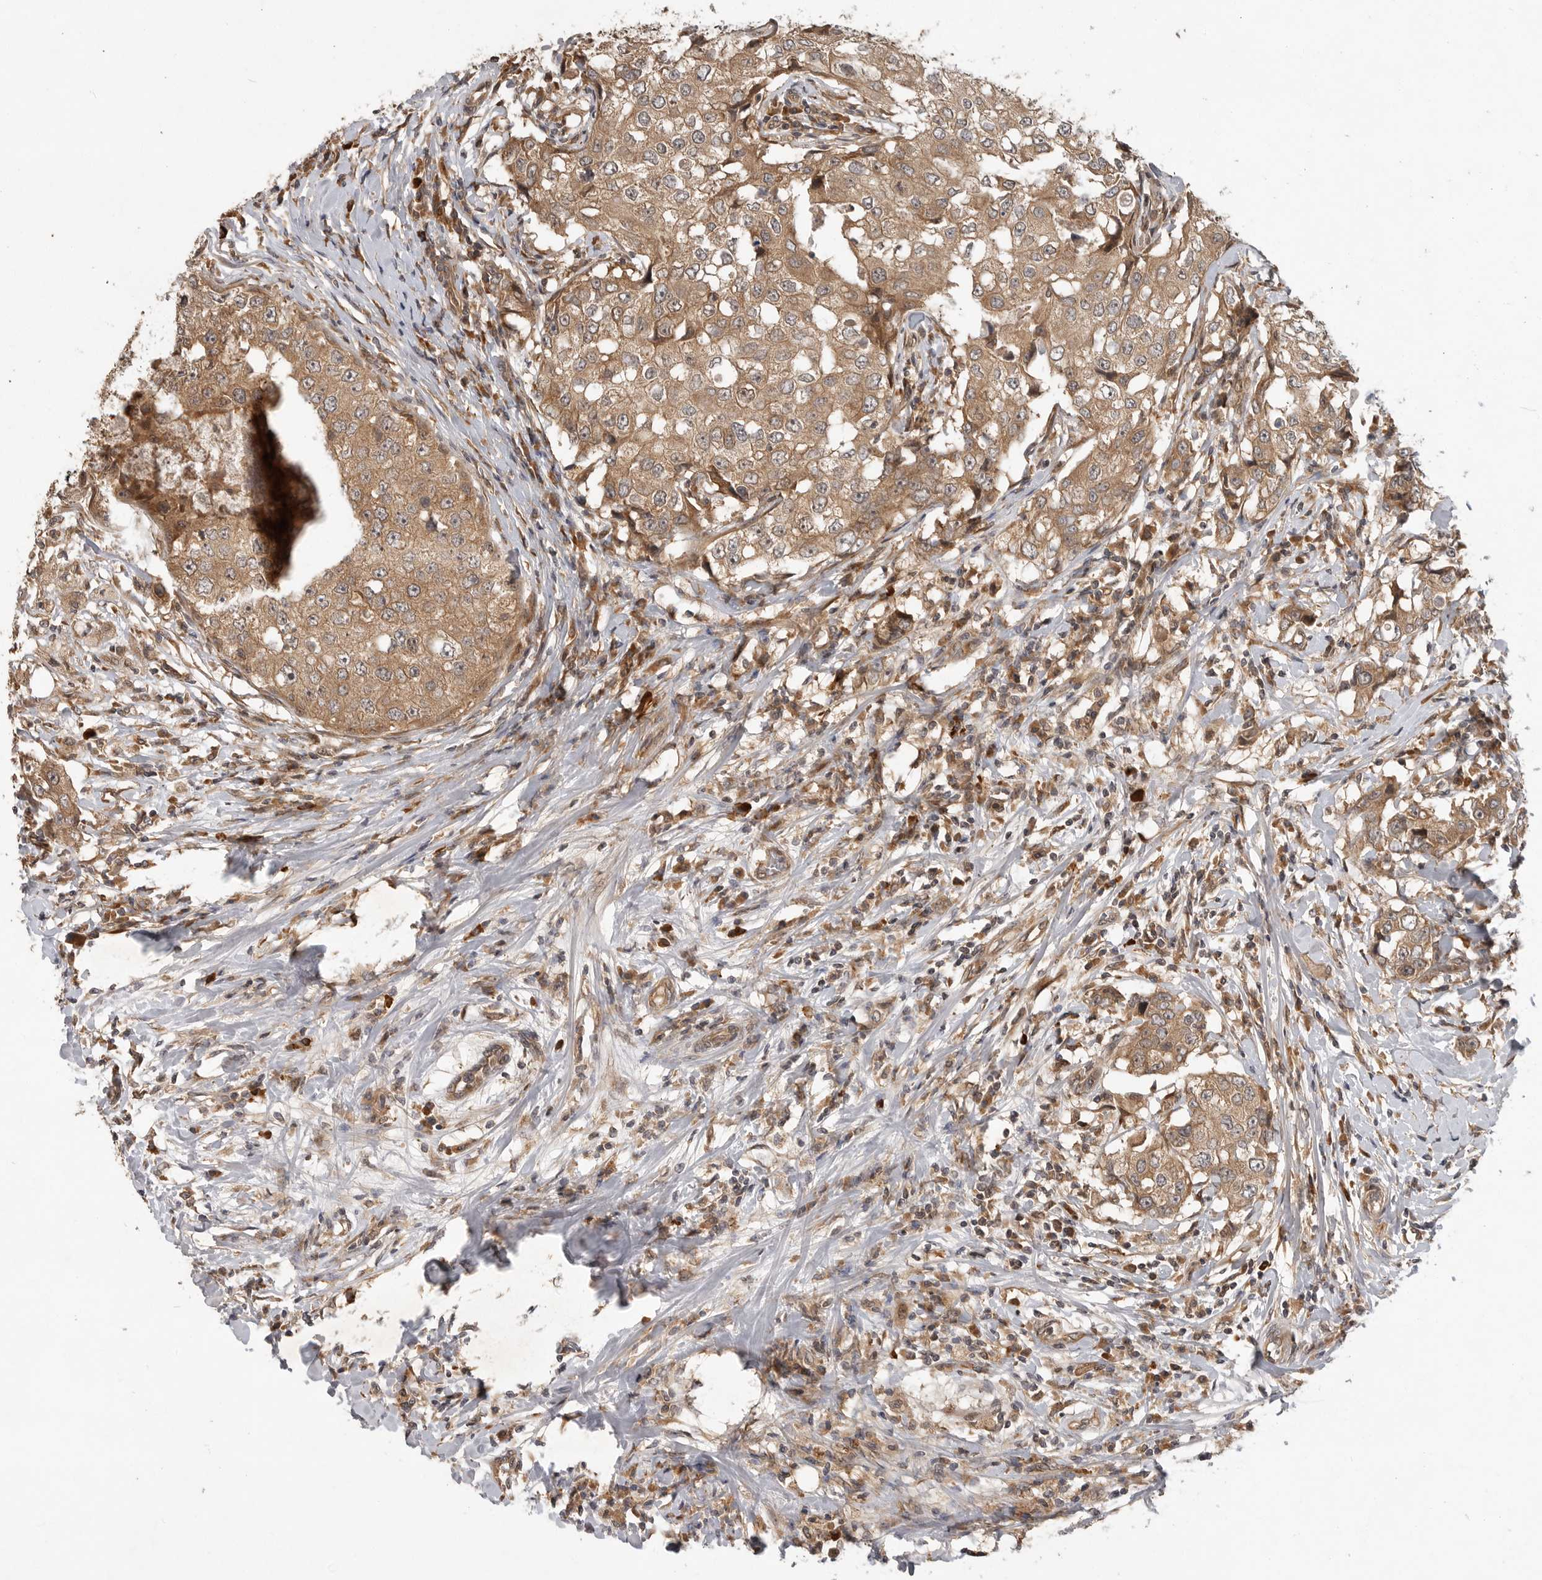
{"staining": {"intensity": "moderate", "quantity": ">75%", "location": "cytoplasmic/membranous"}, "tissue": "breast cancer", "cell_type": "Tumor cells", "image_type": "cancer", "snomed": [{"axis": "morphology", "description": "Duct carcinoma"}, {"axis": "topography", "description": "Breast"}], "caption": "Immunohistochemical staining of human breast cancer reveals moderate cytoplasmic/membranous protein positivity in about >75% of tumor cells. Nuclei are stained in blue.", "gene": "OSBPL9", "patient": {"sex": "female", "age": 27}}